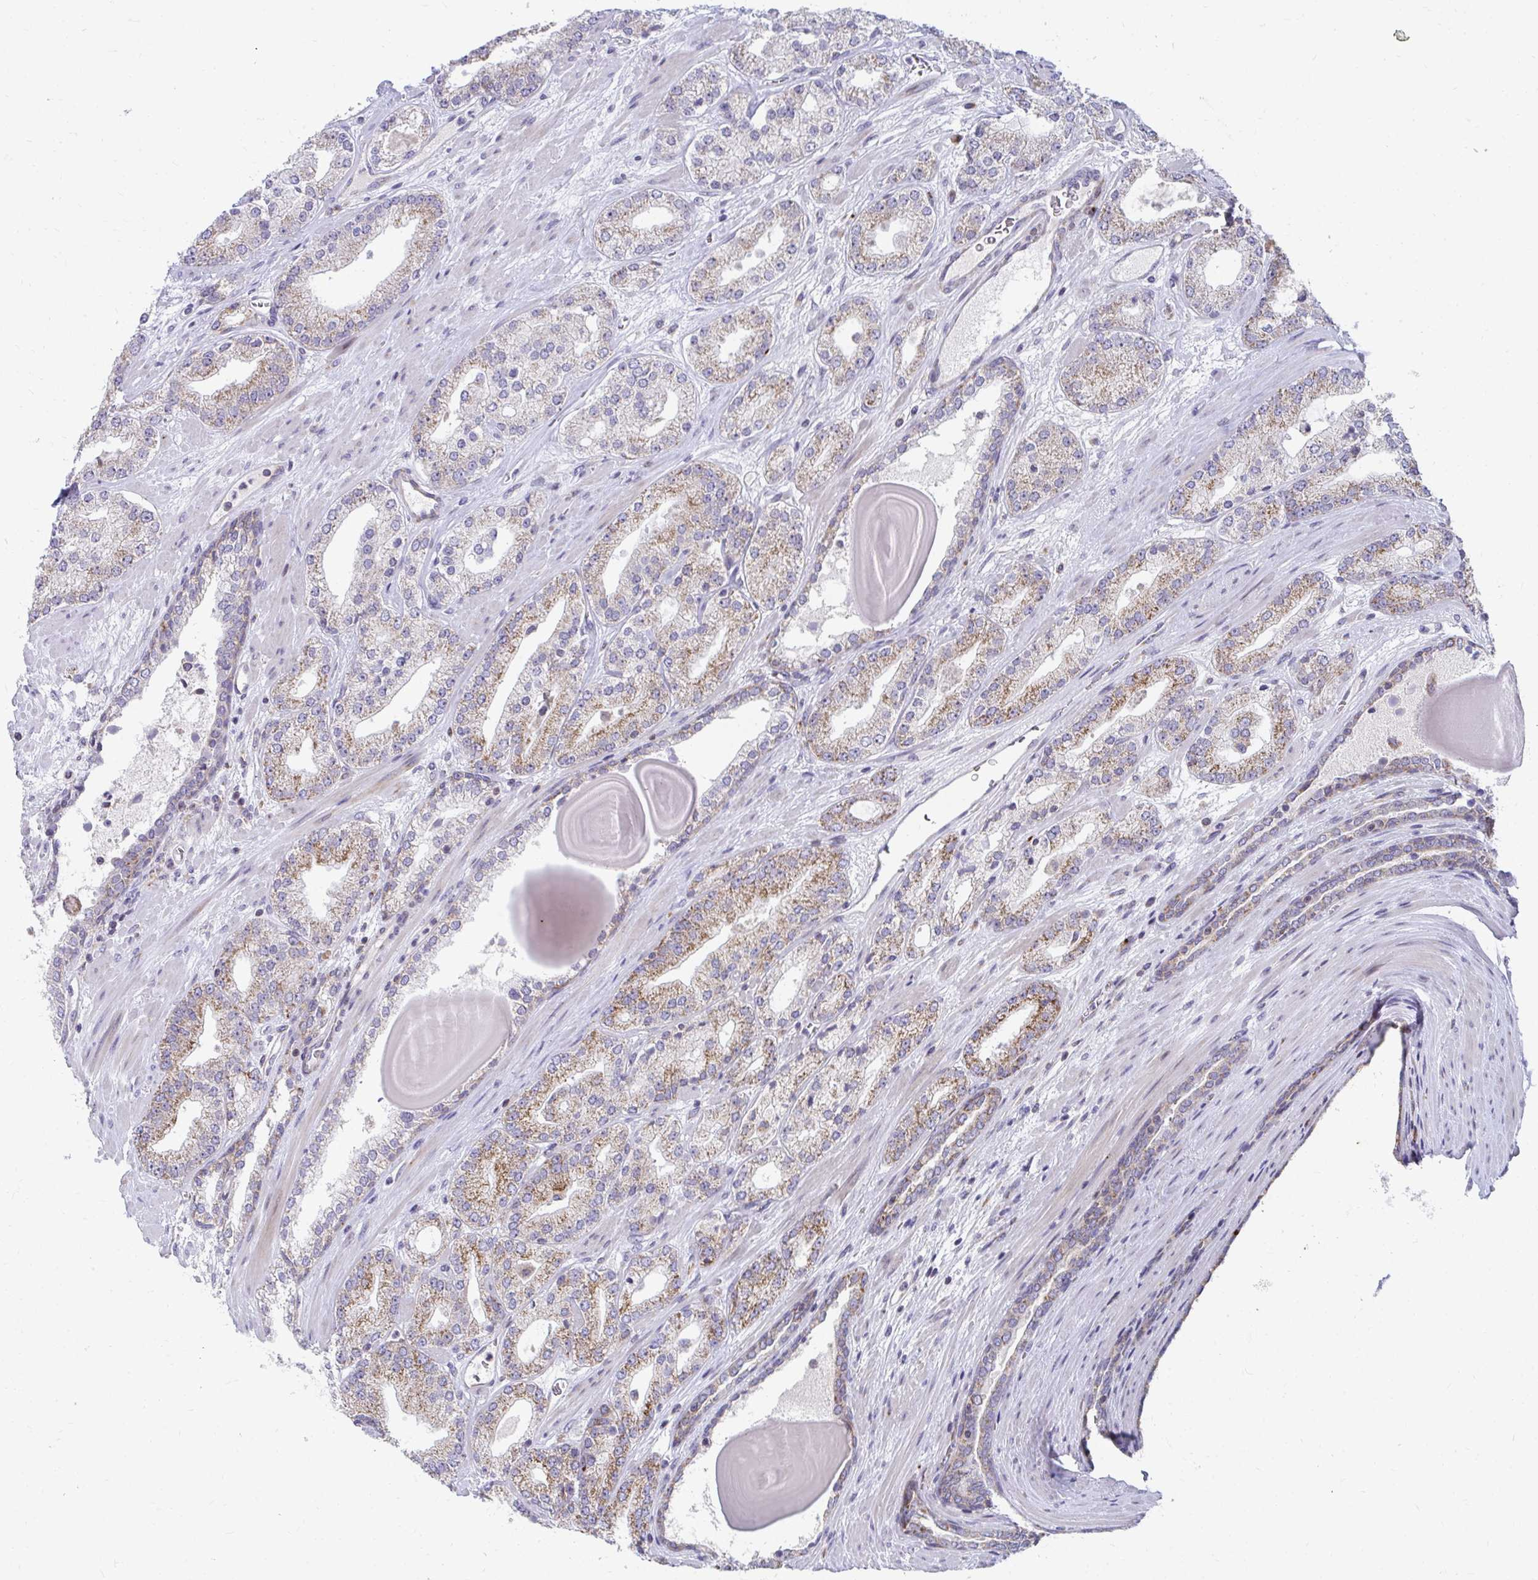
{"staining": {"intensity": "moderate", "quantity": "25%-75%", "location": "cytoplasmic/membranous"}, "tissue": "prostate cancer", "cell_type": "Tumor cells", "image_type": "cancer", "snomed": [{"axis": "morphology", "description": "Adenocarcinoma, High grade"}, {"axis": "topography", "description": "Prostate"}], "caption": "Tumor cells demonstrate medium levels of moderate cytoplasmic/membranous positivity in approximately 25%-75% of cells in human adenocarcinoma (high-grade) (prostate). Ihc stains the protein of interest in brown and the nuclei are stained blue.", "gene": "EXOC5", "patient": {"sex": "male", "age": 64}}